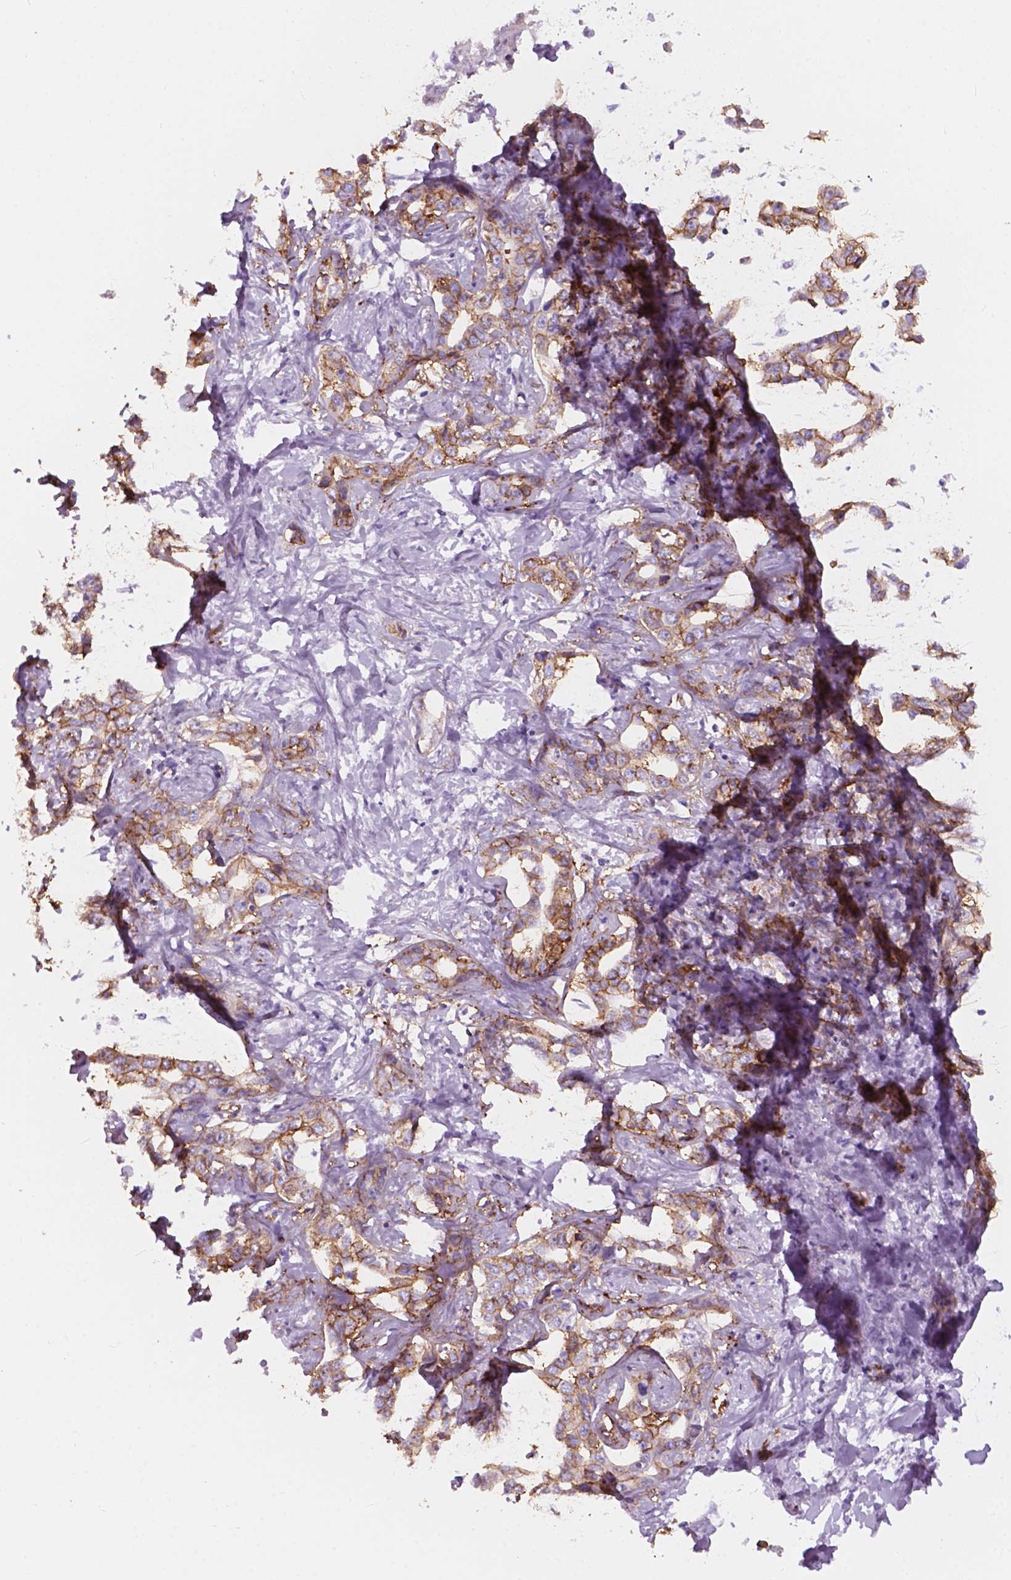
{"staining": {"intensity": "moderate", "quantity": ">75%", "location": "cytoplasmic/membranous"}, "tissue": "liver cancer", "cell_type": "Tumor cells", "image_type": "cancer", "snomed": [{"axis": "morphology", "description": "Cholangiocarcinoma"}, {"axis": "topography", "description": "Liver"}], "caption": "Moderate cytoplasmic/membranous expression for a protein is appreciated in about >75% of tumor cells of cholangiocarcinoma (liver) using immunohistochemistry.", "gene": "FXYD2", "patient": {"sex": "male", "age": 59}}